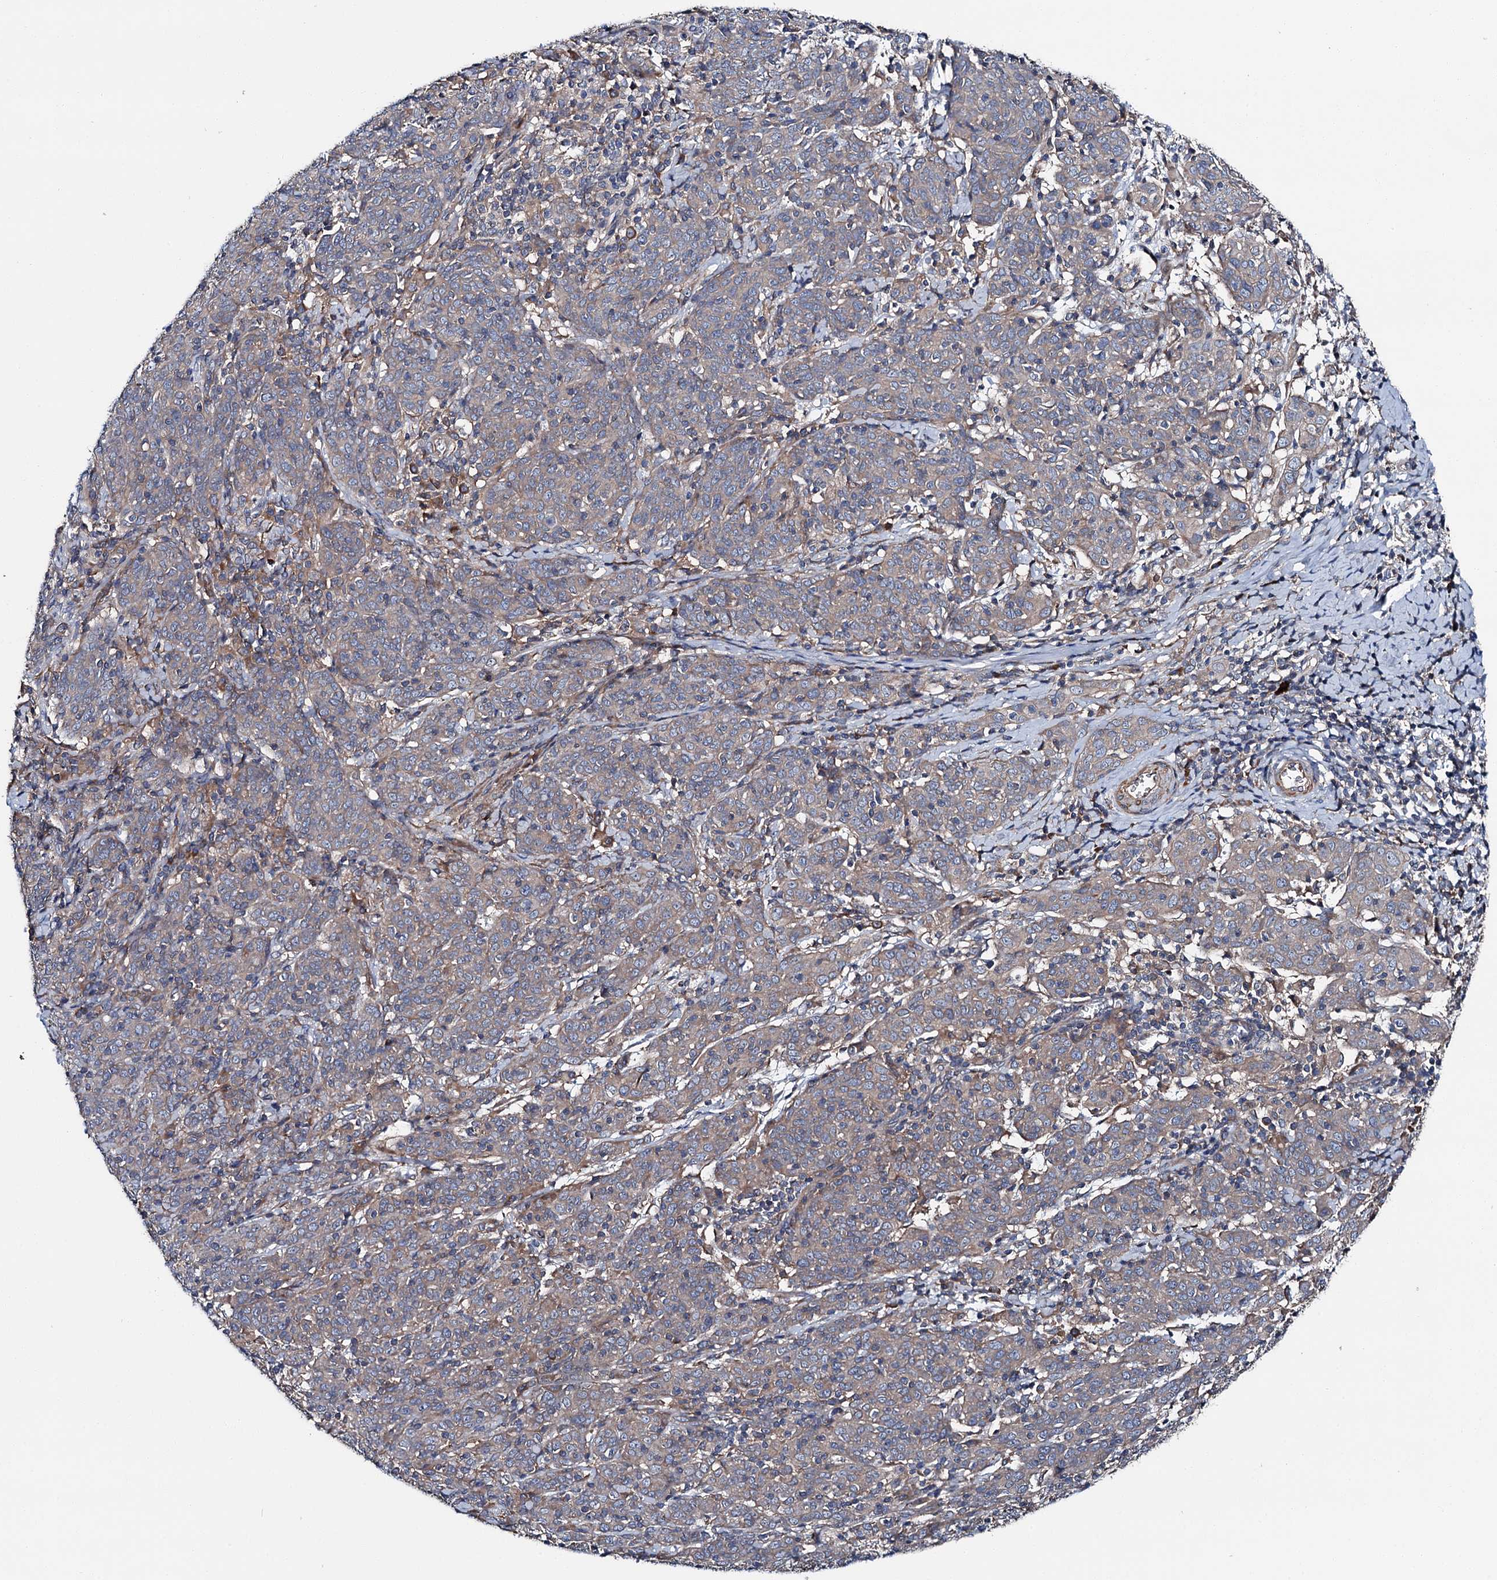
{"staining": {"intensity": "weak", "quantity": "25%-75%", "location": "cytoplasmic/membranous"}, "tissue": "cervical cancer", "cell_type": "Tumor cells", "image_type": "cancer", "snomed": [{"axis": "morphology", "description": "Squamous cell carcinoma, NOS"}, {"axis": "topography", "description": "Cervix"}], "caption": "Immunohistochemical staining of human cervical cancer reveals low levels of weak cytoplasmic/membranous protein positivity in approximately 25%-75% of tumor cells. (DAB IHC with brightfield microscopy, high magnification).", "gene": "SLC22A25", "patient": {"sex": "female", "age": 67}}